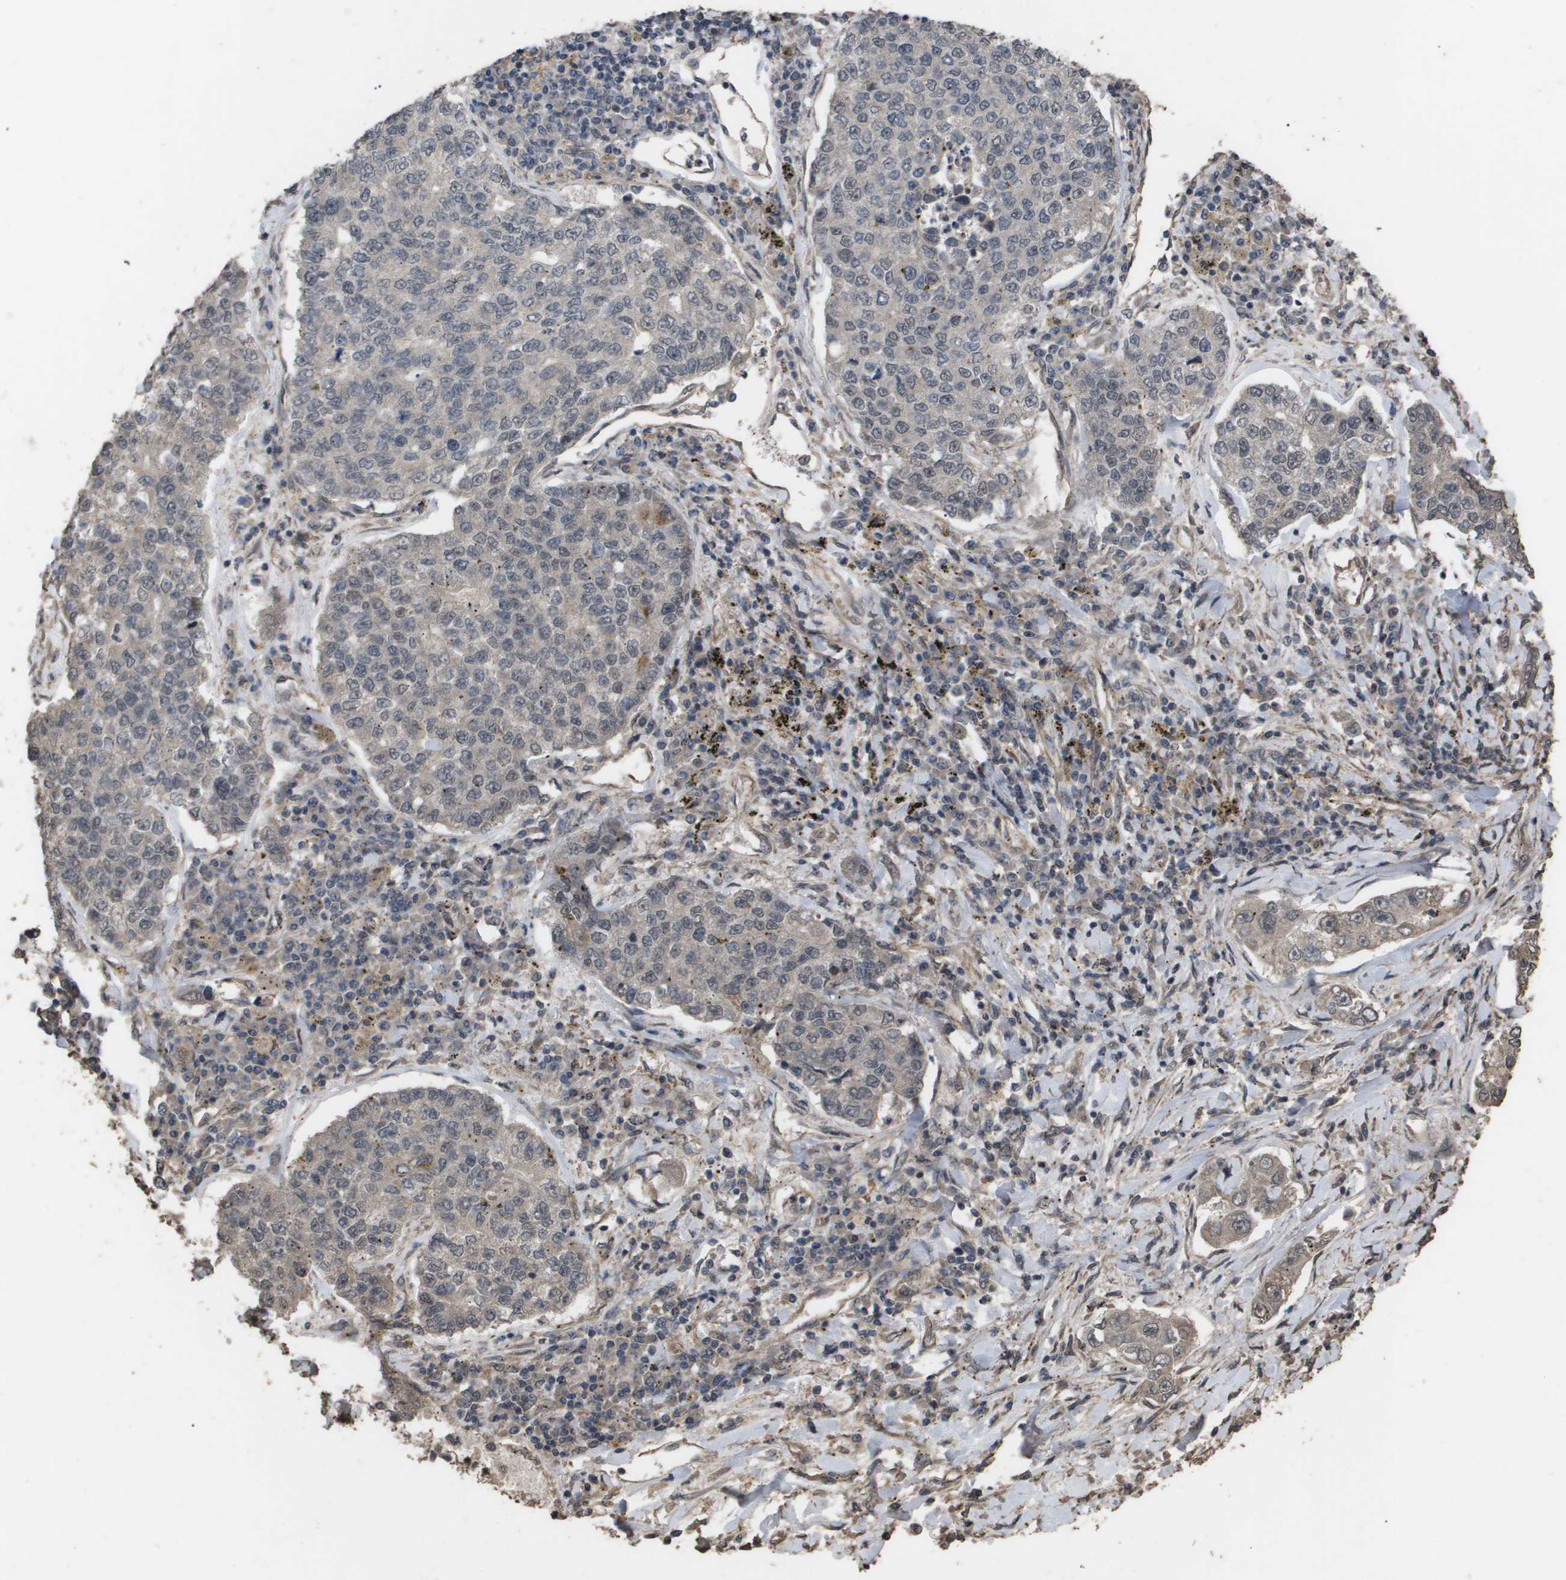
{"staining": {"intensity": "weak", "quantity": "25%-75%", "location": "cytoplasmic/membranous"}, "tissue": "lung cancer", "cell_type": "Tumor cells", "image_type": "cancer", "snomed": [{"axis": "morphology", "description": "Adenocarcinoma, NOS"}, {"axis": "topography", "description": "Lung"}], "caption": "Lung cancer (adenocarcinoma) was stained to show a protein in brown. There is low levels of weak cytoplasmic/membranous staining in about 25%-75% of tumor cells.", "gene": "CUL5", "patient": {"sex": "male", "age": 49}}